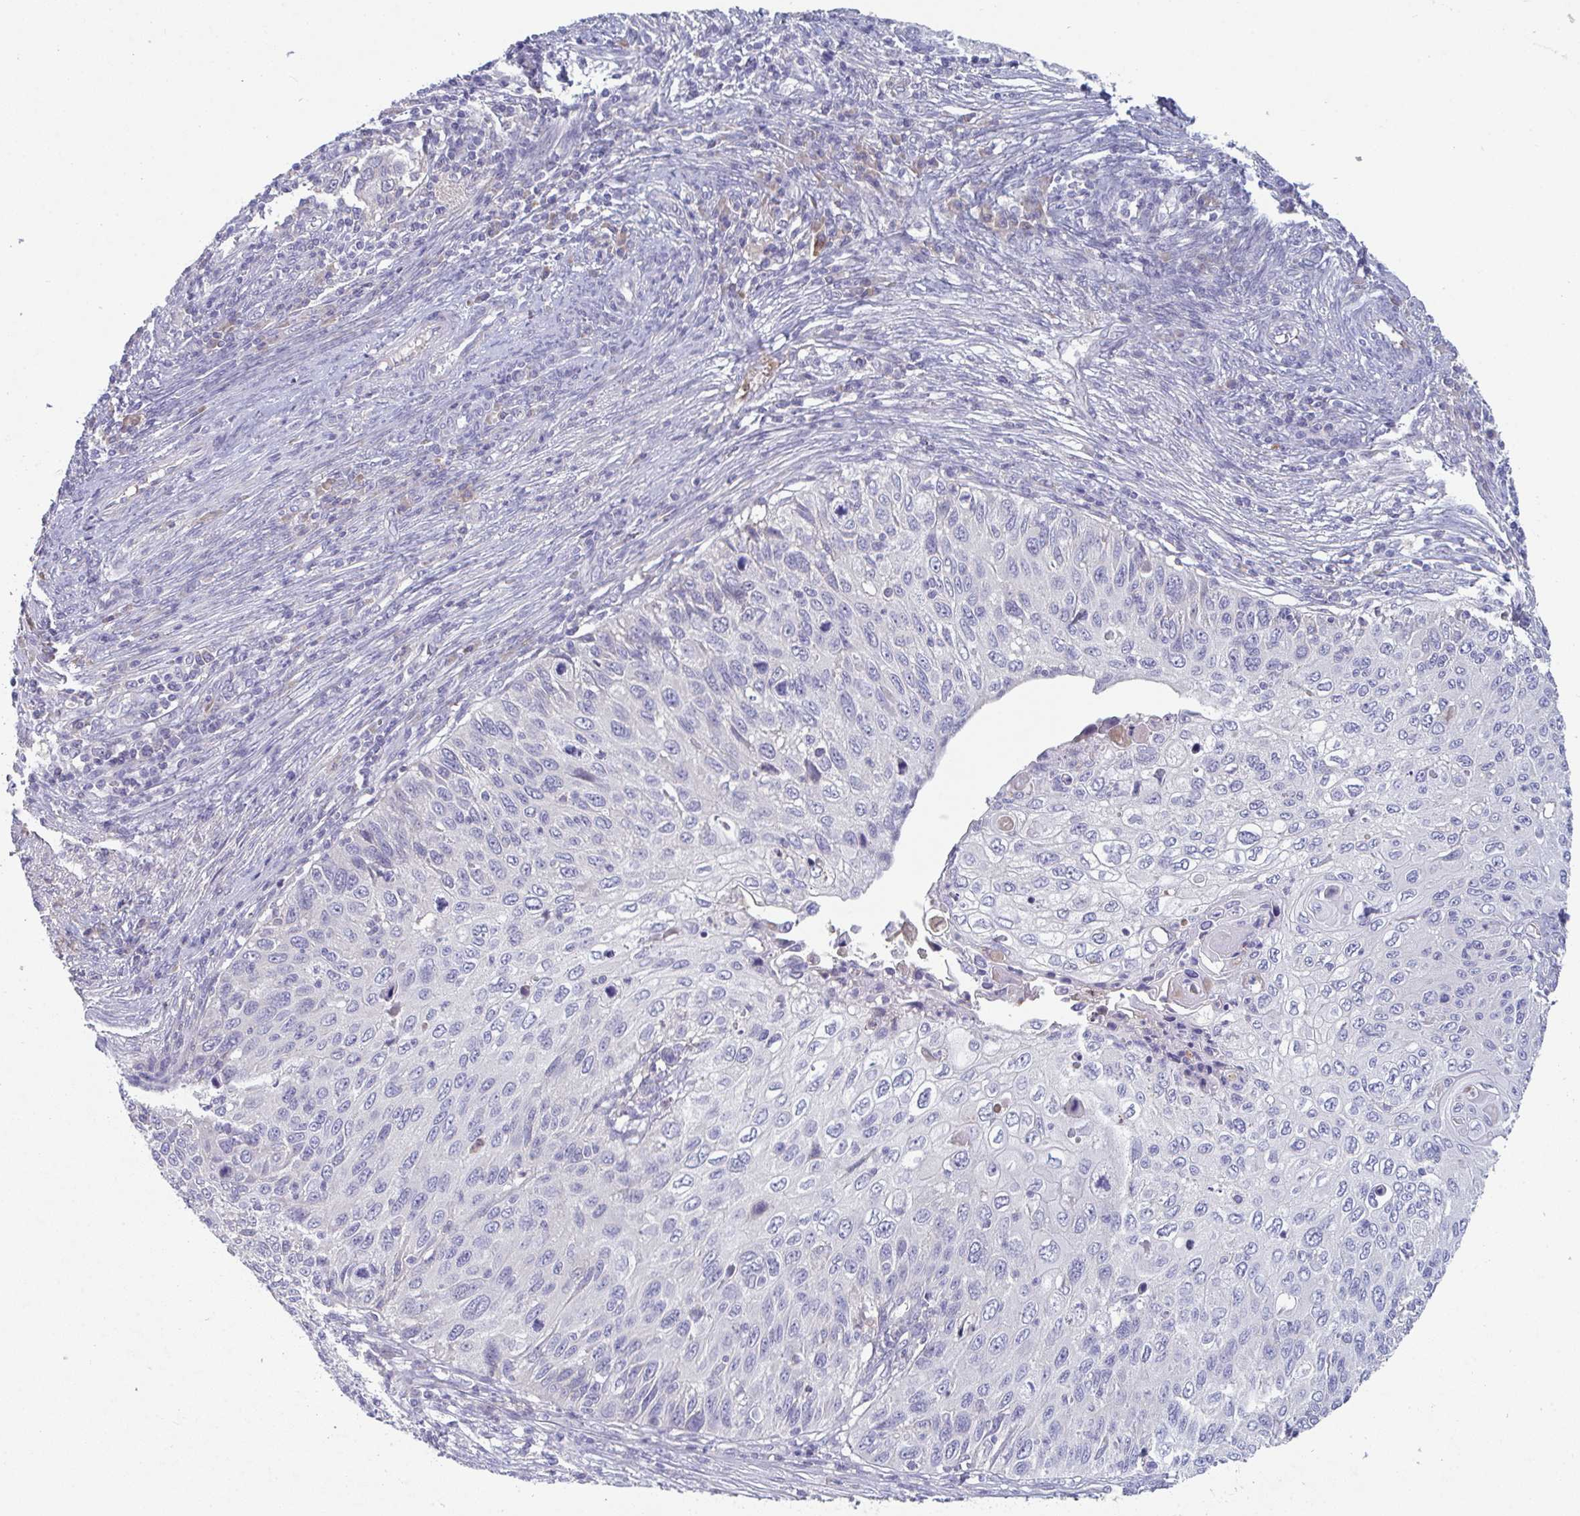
{"staining": {"intensity": "negative", "quantity": "none", "location": "none"}, "tissue": "cervical cancer", "cell_type": "Tumor cells", "image_type": "cancer", "snomed": [{"axis": "morphology", "description": "Squamous cell carcinoma, NOS"}, {"axis": "topography", "description": "Cervix"}], "caption": "This is a photomicrograph of immunohistochemistry (IHC) staining of cervical cancer, which shows no positivity in tumor cells. (DAB IHC visualized using brightfield microscopy, high magnification).", "gene": "HGFAC", "patient": {"sex": "female", "age": 70}}